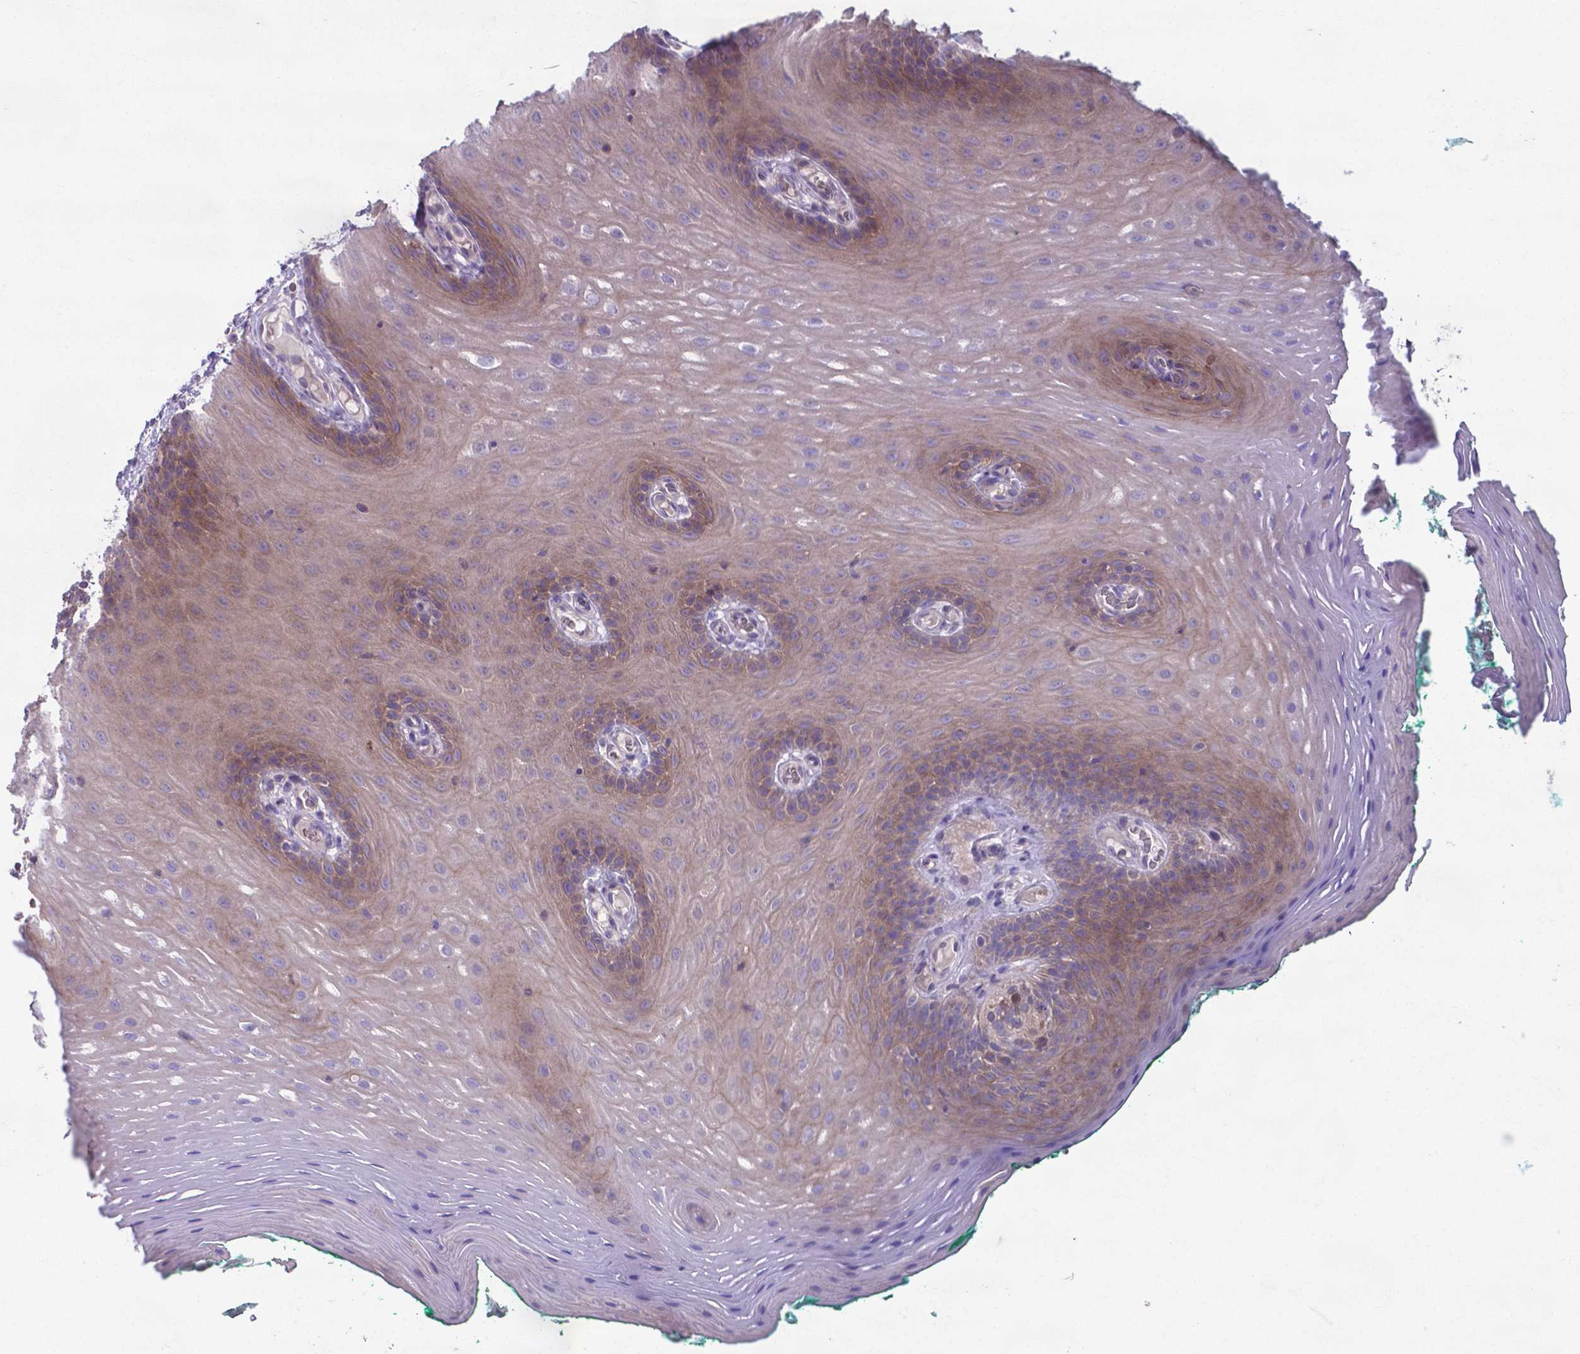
{"staining": {"intensity": "weak", "quantity": "25%-75%", "location": "cytoplasmic/membranous"}, "tissue": "oral mucosa", "cell_type": "Squamous epithelial cells", "image_type": "normal", "snomed": [{"axis": "morphology", "description": "Normal tissue, NOS"}, {"axis": "morphology", "description": "Squamous cell carcinoma, NOS"}, {"axis": "topography", "description": "Oral tissue"}, {"axis": "topography", "description": "Head-Neck"}], "caption": "Immunohistochemical staining of unremarkable oral mucosa reveals low levels of weak cytoplasmic/membranous staining in about 25%-75% of squamous epithelial cells.", "gene": "TYRO3", "patient": {"sex": "male", "age": 78}}